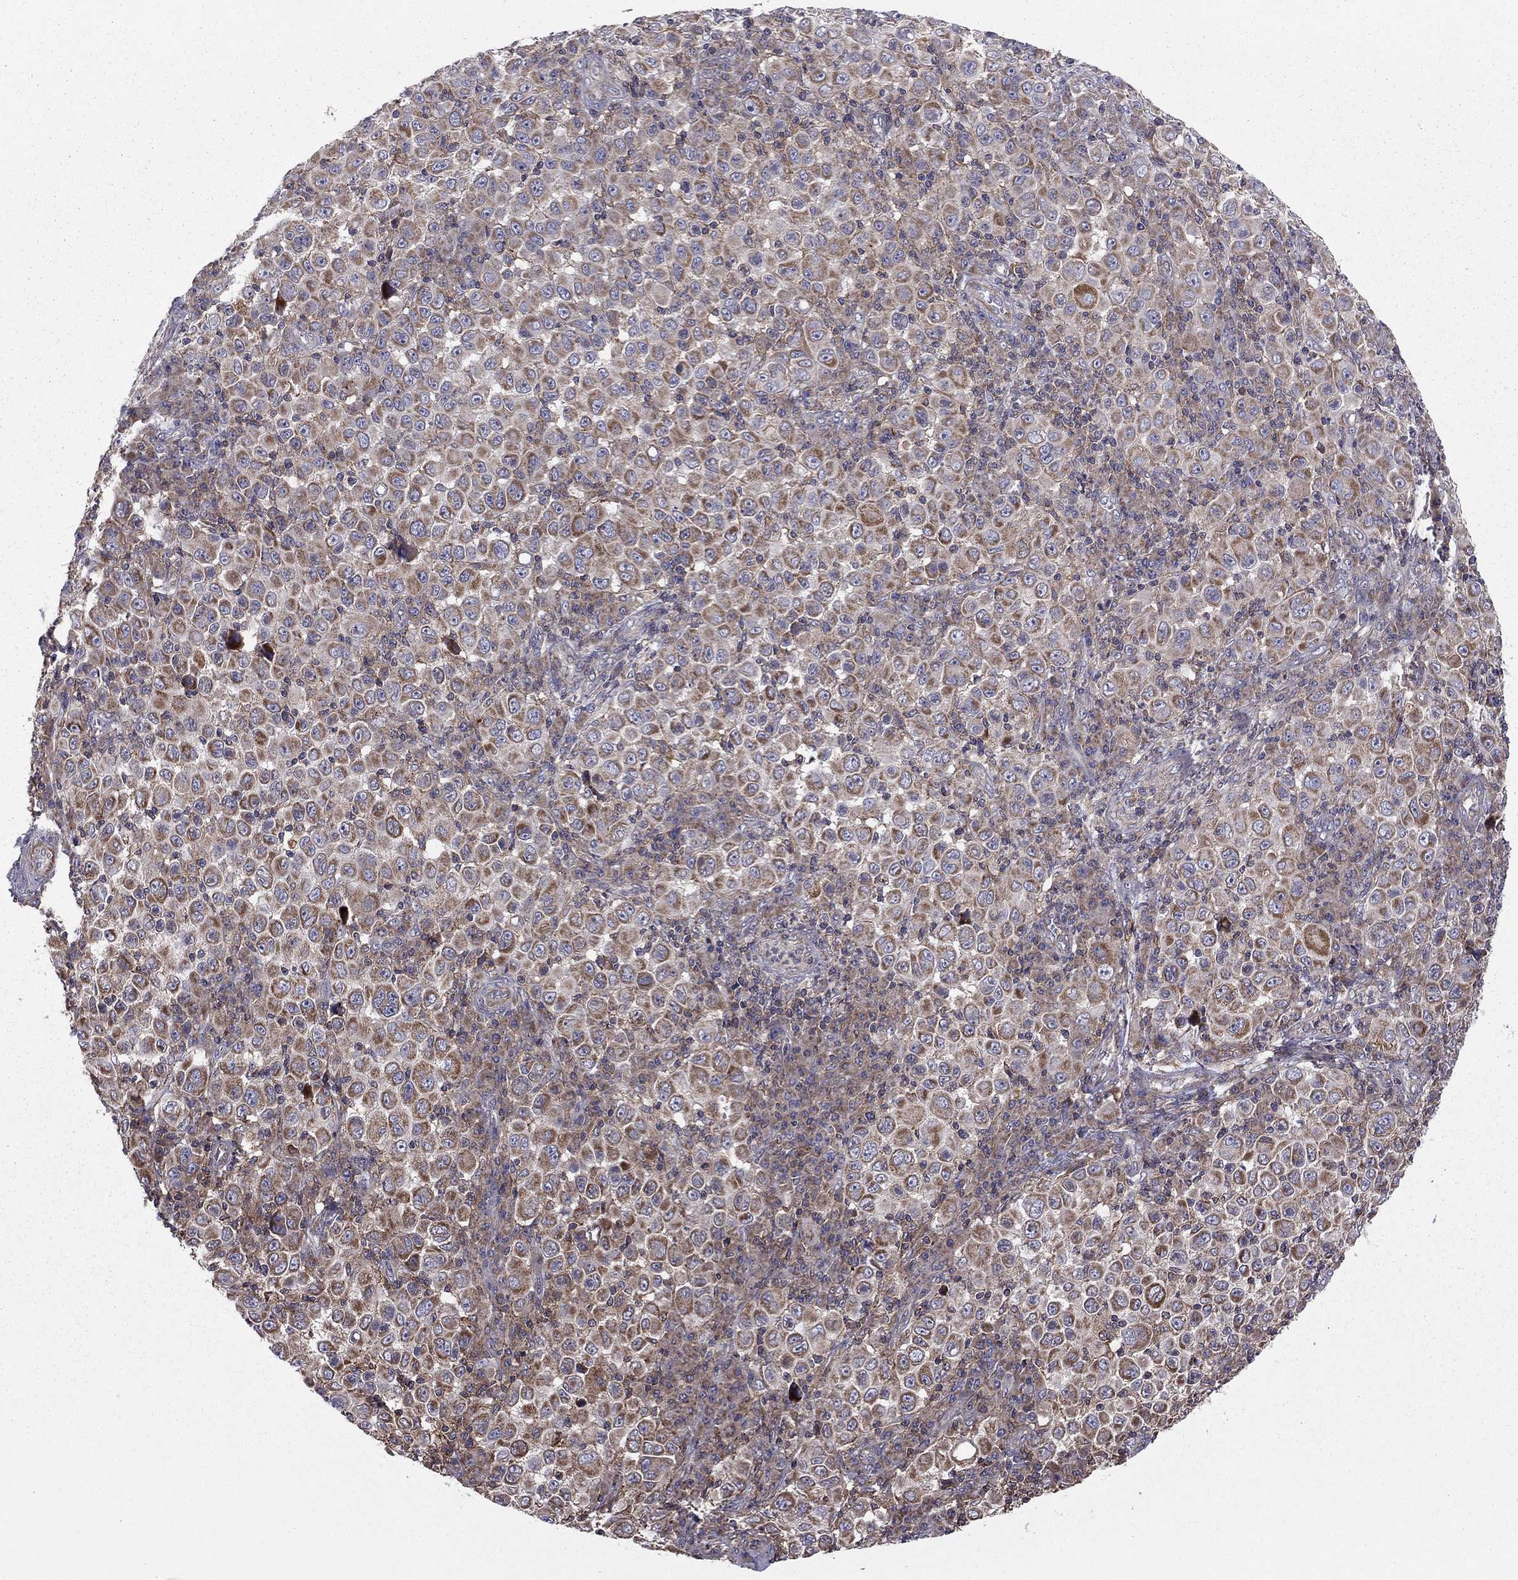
{"staining": {"intensity": "moderate", "quantity": "25%-75%", "location": "cytoplasmic/membranous"}, "tissue": "melanoma", "cell_type": "Tumor cells", "image_type": "cancer", "snomed": [{"axis": "morphology", "description": "Malignant melanoma, NOS"}, {"axis": "topography", "description": "Skin"}], "caption": "A medium amount of moderate cytoplasmic/membranous staining is identified in approximately 25%-75% of tumor cells in malignant melanoma tissue.", "gene": "ALG6", "patient": {"sex": "female", "age": 57}}